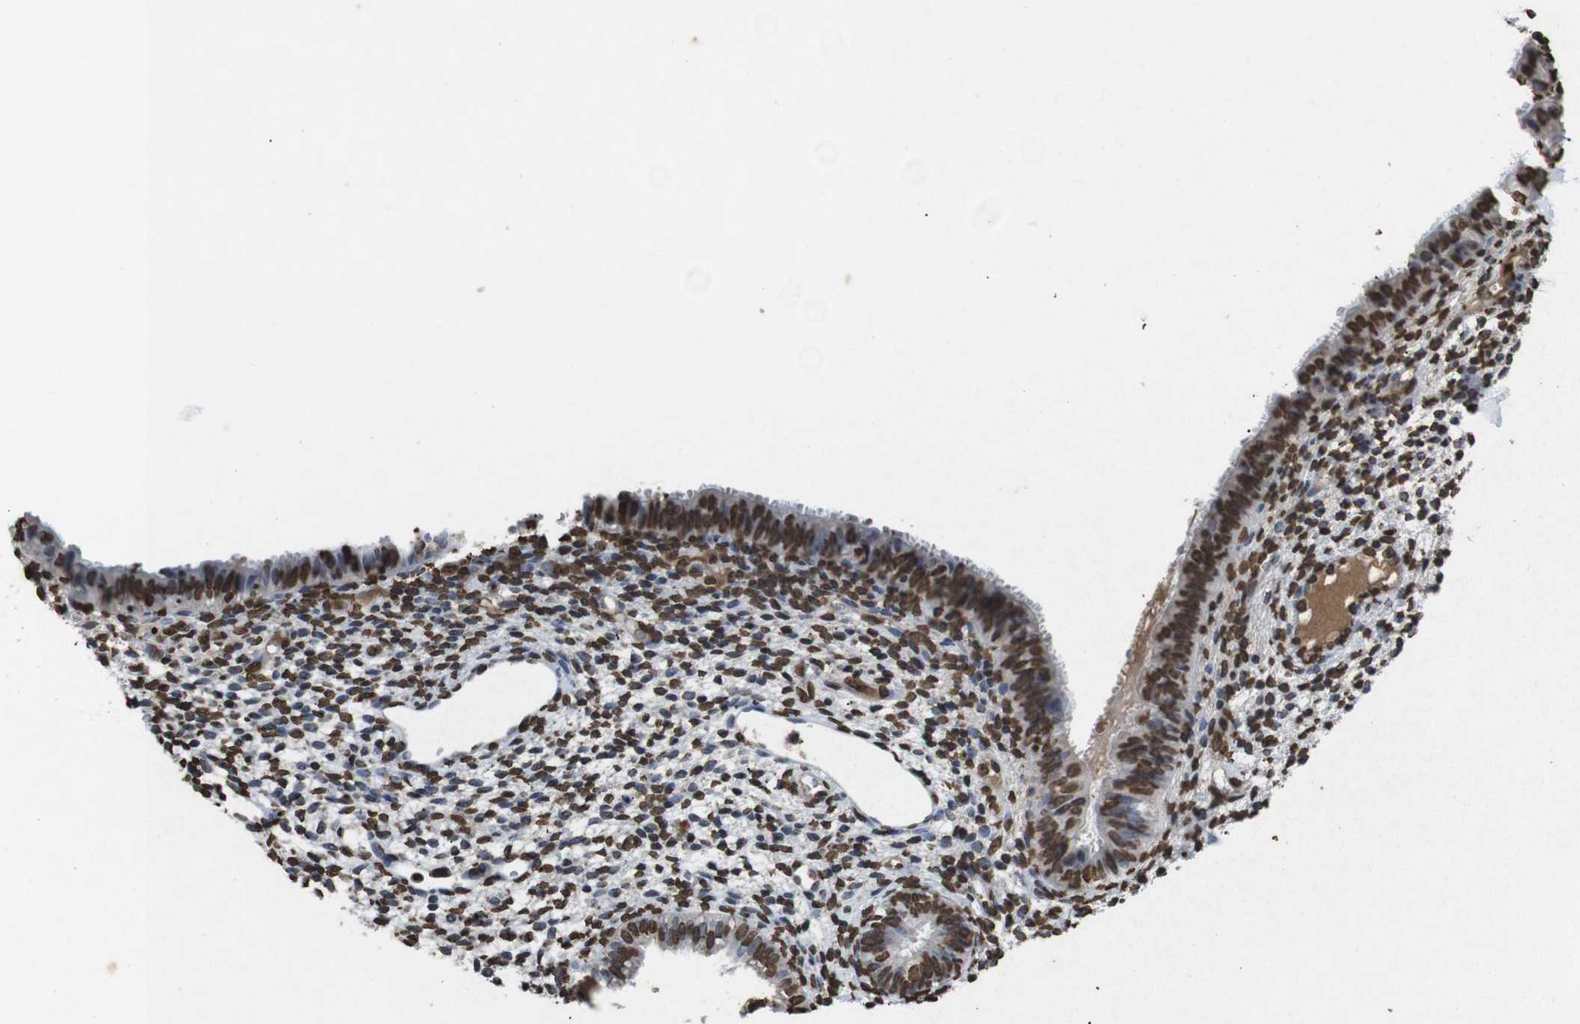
{"staining": {"intensity": "strong", "quantity": ">75%", "location": "nuclear"}, "tissue": "endometrium", "cell_type": "Cells in endometrial stroma", "image_type": "normal", "snomed": [{"axis": "morphology", "description": "Normal tissue, NOS"}, {"axis": "topography", "description": "Endometrium"}], "caption": "Endometrium stained with DAB (3,3'-diaminobenzidine) immunohistochemistry reveals high levels of strong nuclear expression in approximately >75% of cells in endometrial stroma. Immunohistochemistry (ihc) stains the protein in brown and the nuclei are stained blue.", "gene": "MDM2", "patient": {"sex": "female", "age": 61}}